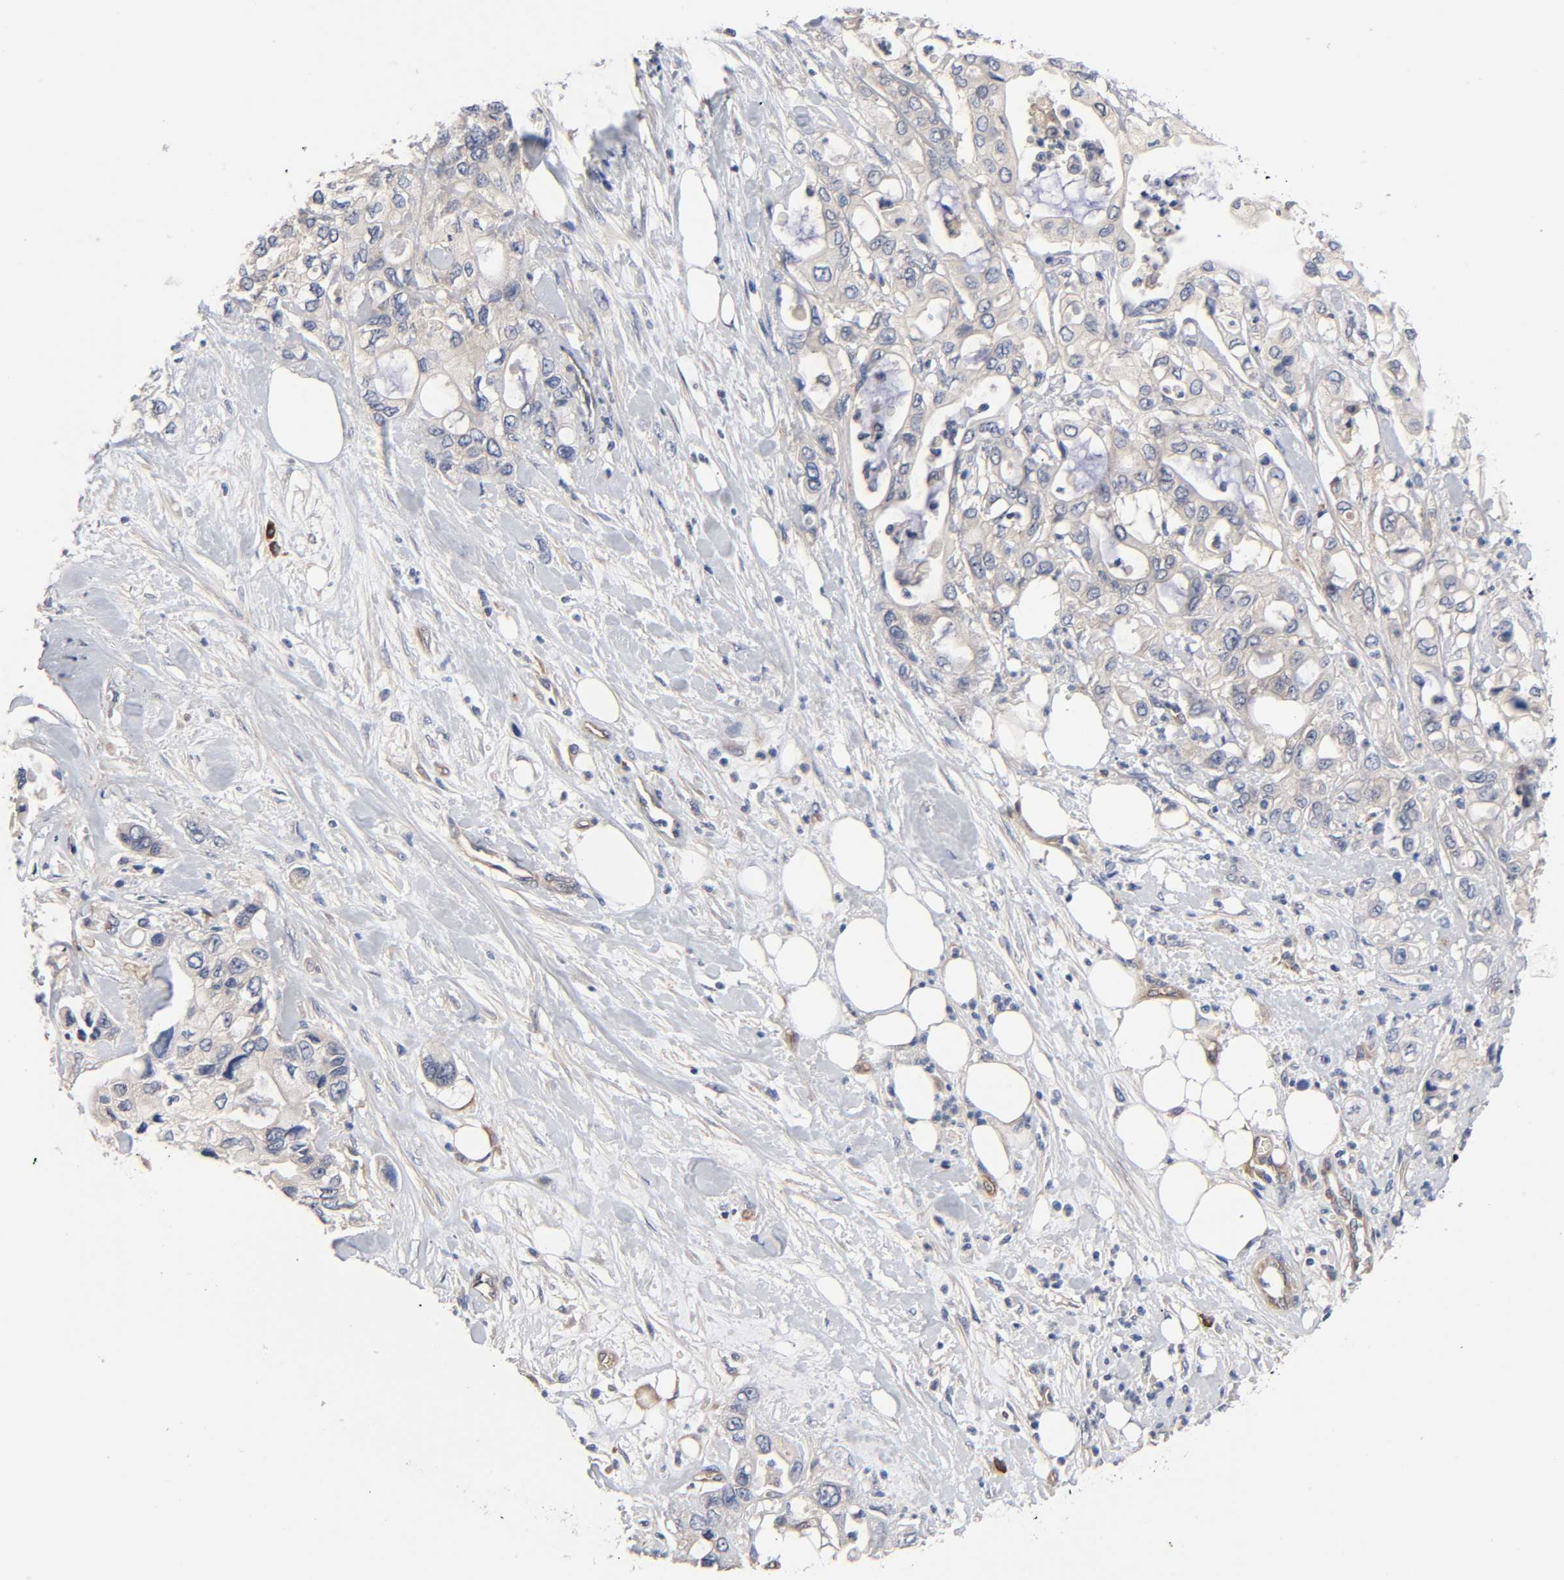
{"staining": {"intensity": "negative", "quantity": "none", "location": "none"}, "tissue": "pancreatic cancer", "cell_type": "Tumor cells", "image_type": "cancer", "snomed": [{"axis": "morphology", "description": "Adenocarcinoma, NOS"}, {"axis": "topography", "description": "Pancreas"}], "caption": "Protein analysis of pancreatic cancer displays no significant staining in tumor cells.", "gene": "RAB13", "patient": {"sex": "male", "age": 70}}